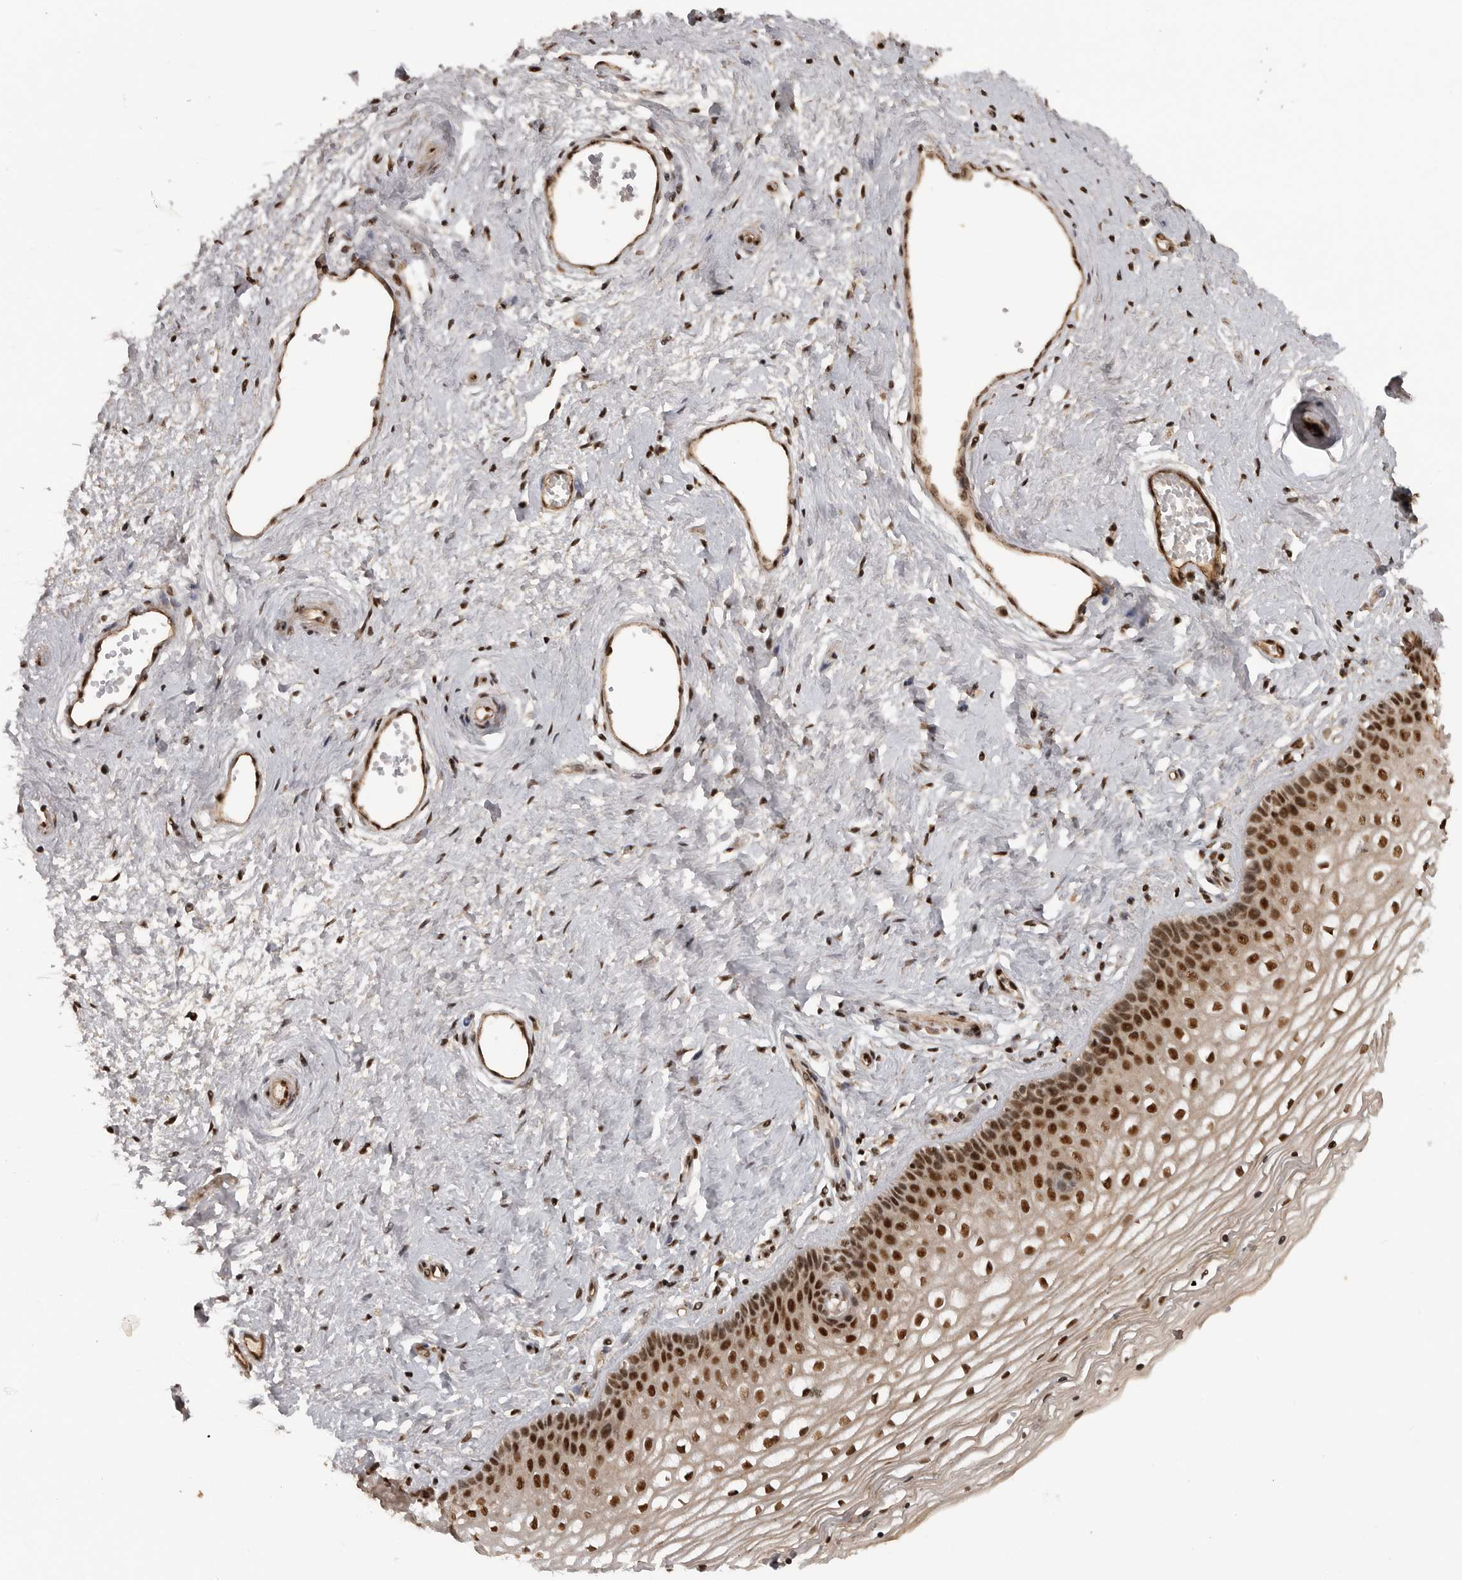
{"staining": {"intensity": "strong", "quantity": ">75%", "location": "nuclear"}, "tissue": "vagina", "cell_type": "Squamous epithelial cells", "image_type": "normal", "snomed": [{"axis": "morphology", "description": "Normal tissue, NOS"}, {"axis": "topography", "description": "Vagina"}], "caption": "Immunohistochemical staining of benign vagina shows strong nuclear protein positivity in approximately >75% of squamous epithelial cells. (DAB (3,3'-diaminobenzidine) = brown stain, brightfield microscopy at high magnification).", "gene": "CBLL1", "patient": {"sex": "female", "age": 46}}